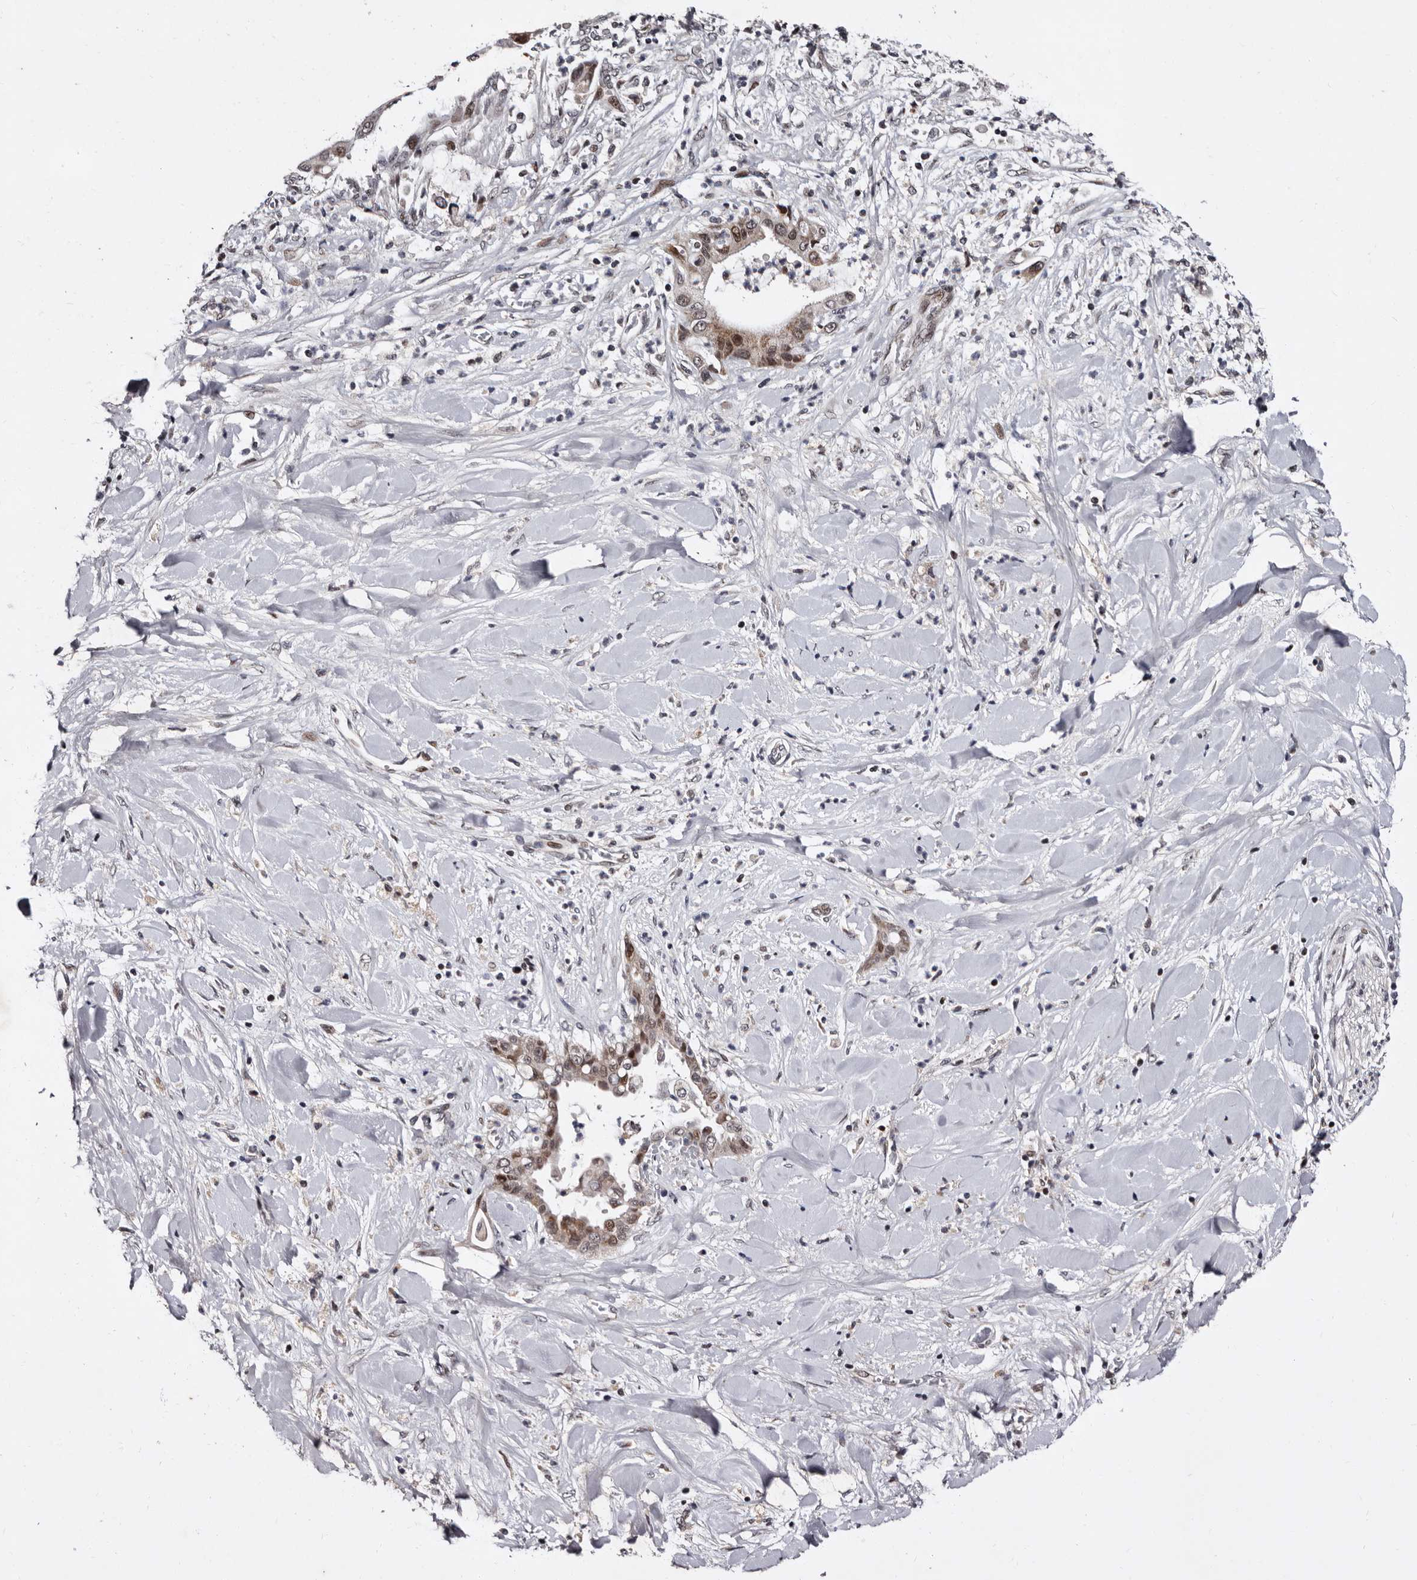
{"staining": {"intensity": "weak", "quantity": ">75%", "location": "cytoplasmic/membranous,nuclear"}, "tissue": "liver cancer", "cell_type": "Tumor cells", "image_type": "cancer", "snomed": [{"axis": "morphology", "description": "Cholangiocarcinoma"}, {"axis": "topography", "description": "Liver"}], "caption": "A low amount of weak cytoplasmic/membranous and nuclear positivity is present in about >75% of tumor cells in liver cancer (cholangiocarcinoma) tissue. The protein is shown in brown color, while the nuclei are stained blue.", "gene": "TNKS", "patient": {"sex": "female", "age": 54}}